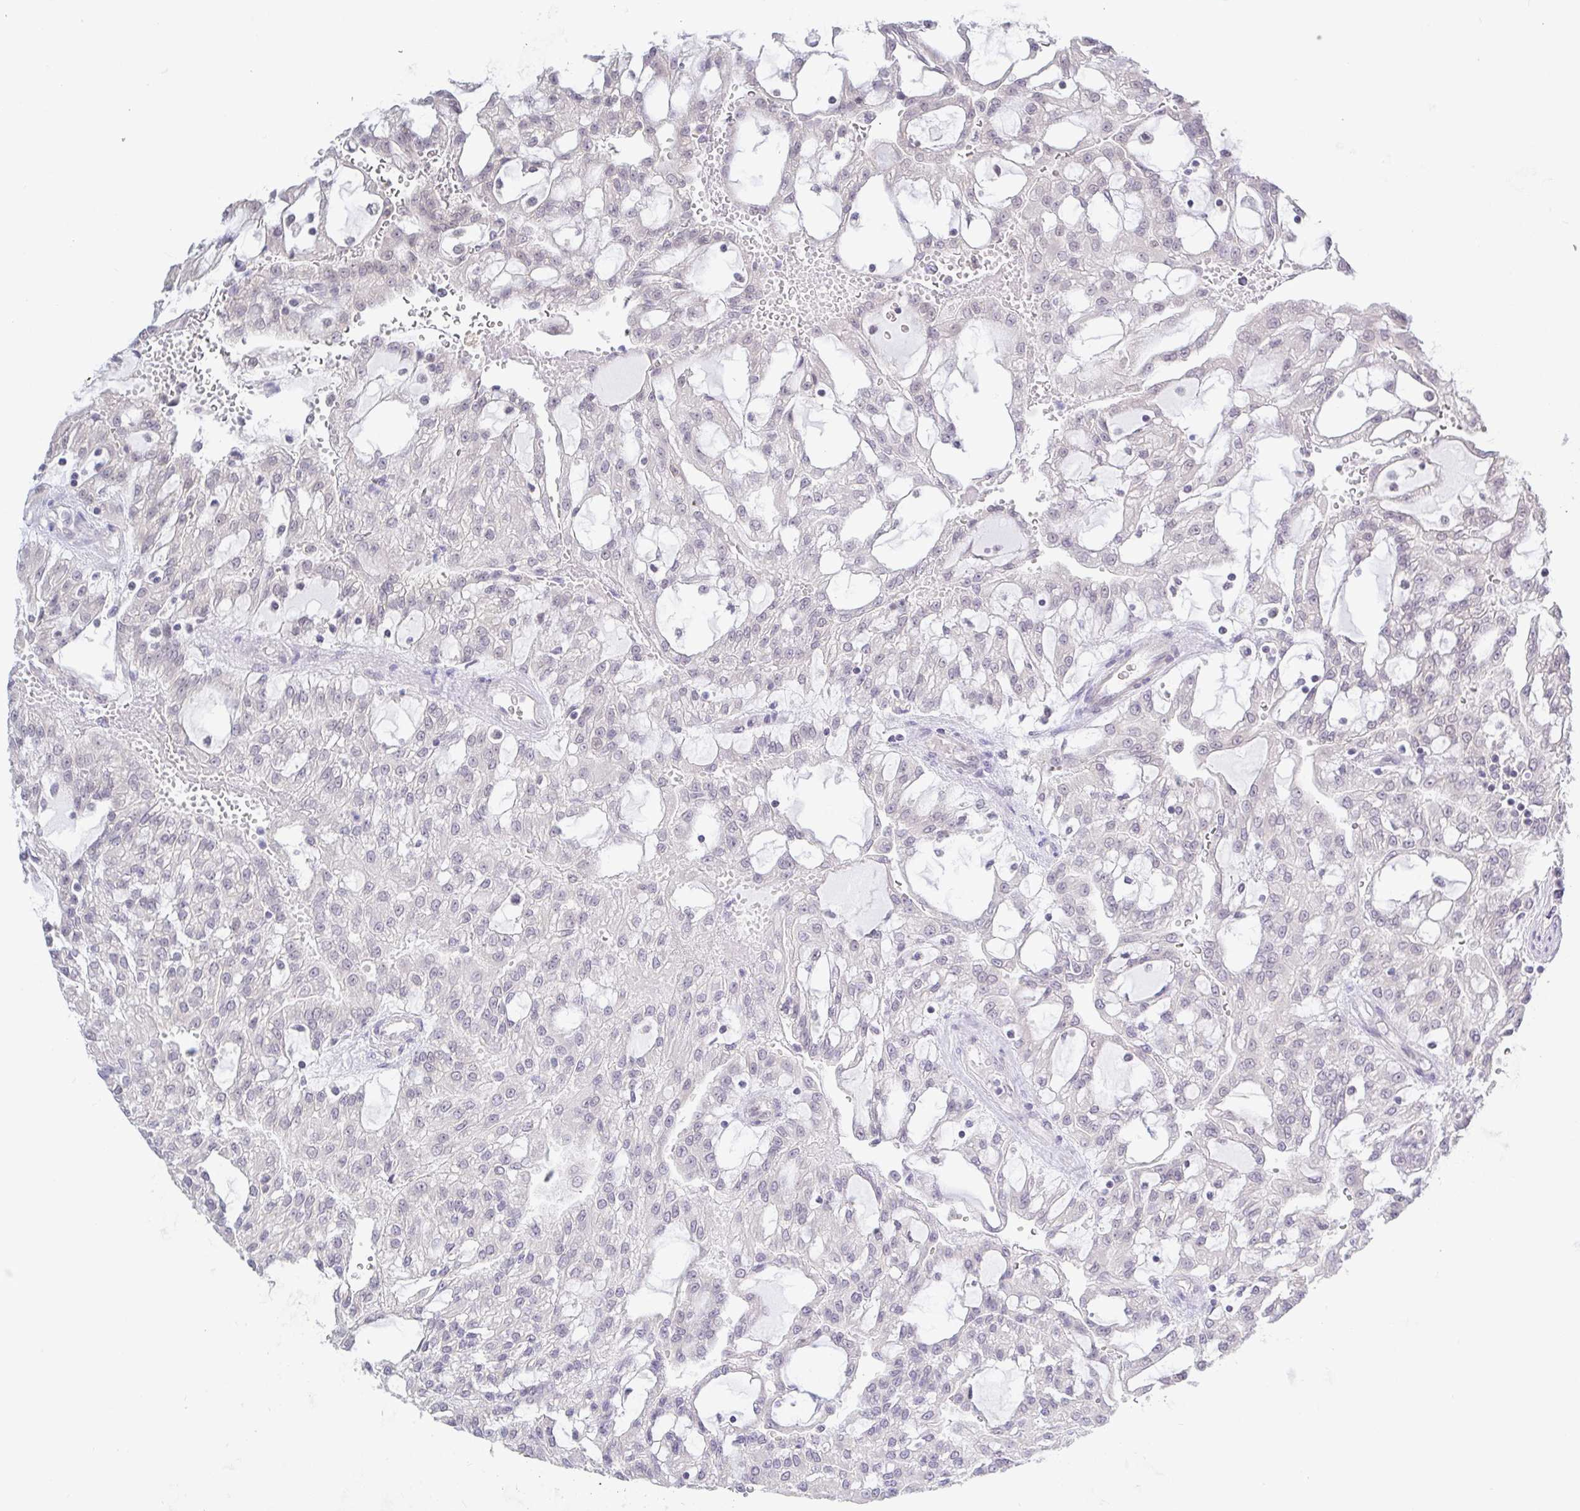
{"staining": {"intensity": "negative", "quantity": "none", "location": "none"}, "tissue": "renal cancer", "cell_type": "Tumor cells", "image_type": "cancer", "snomed": [{"axis": "morphology", "description": "Adenocarcinoma, NOS"}, {"axis": "topography", "description": "Kidney"}], "caption": "IHC image of neoplastic tissue: renal cancer (adenocarcinoma) stained with DAB demonstrates no significant protein staining in tumor cells.", "gene": "HYPK", "patient": {"sex": "male", "age": 63}}